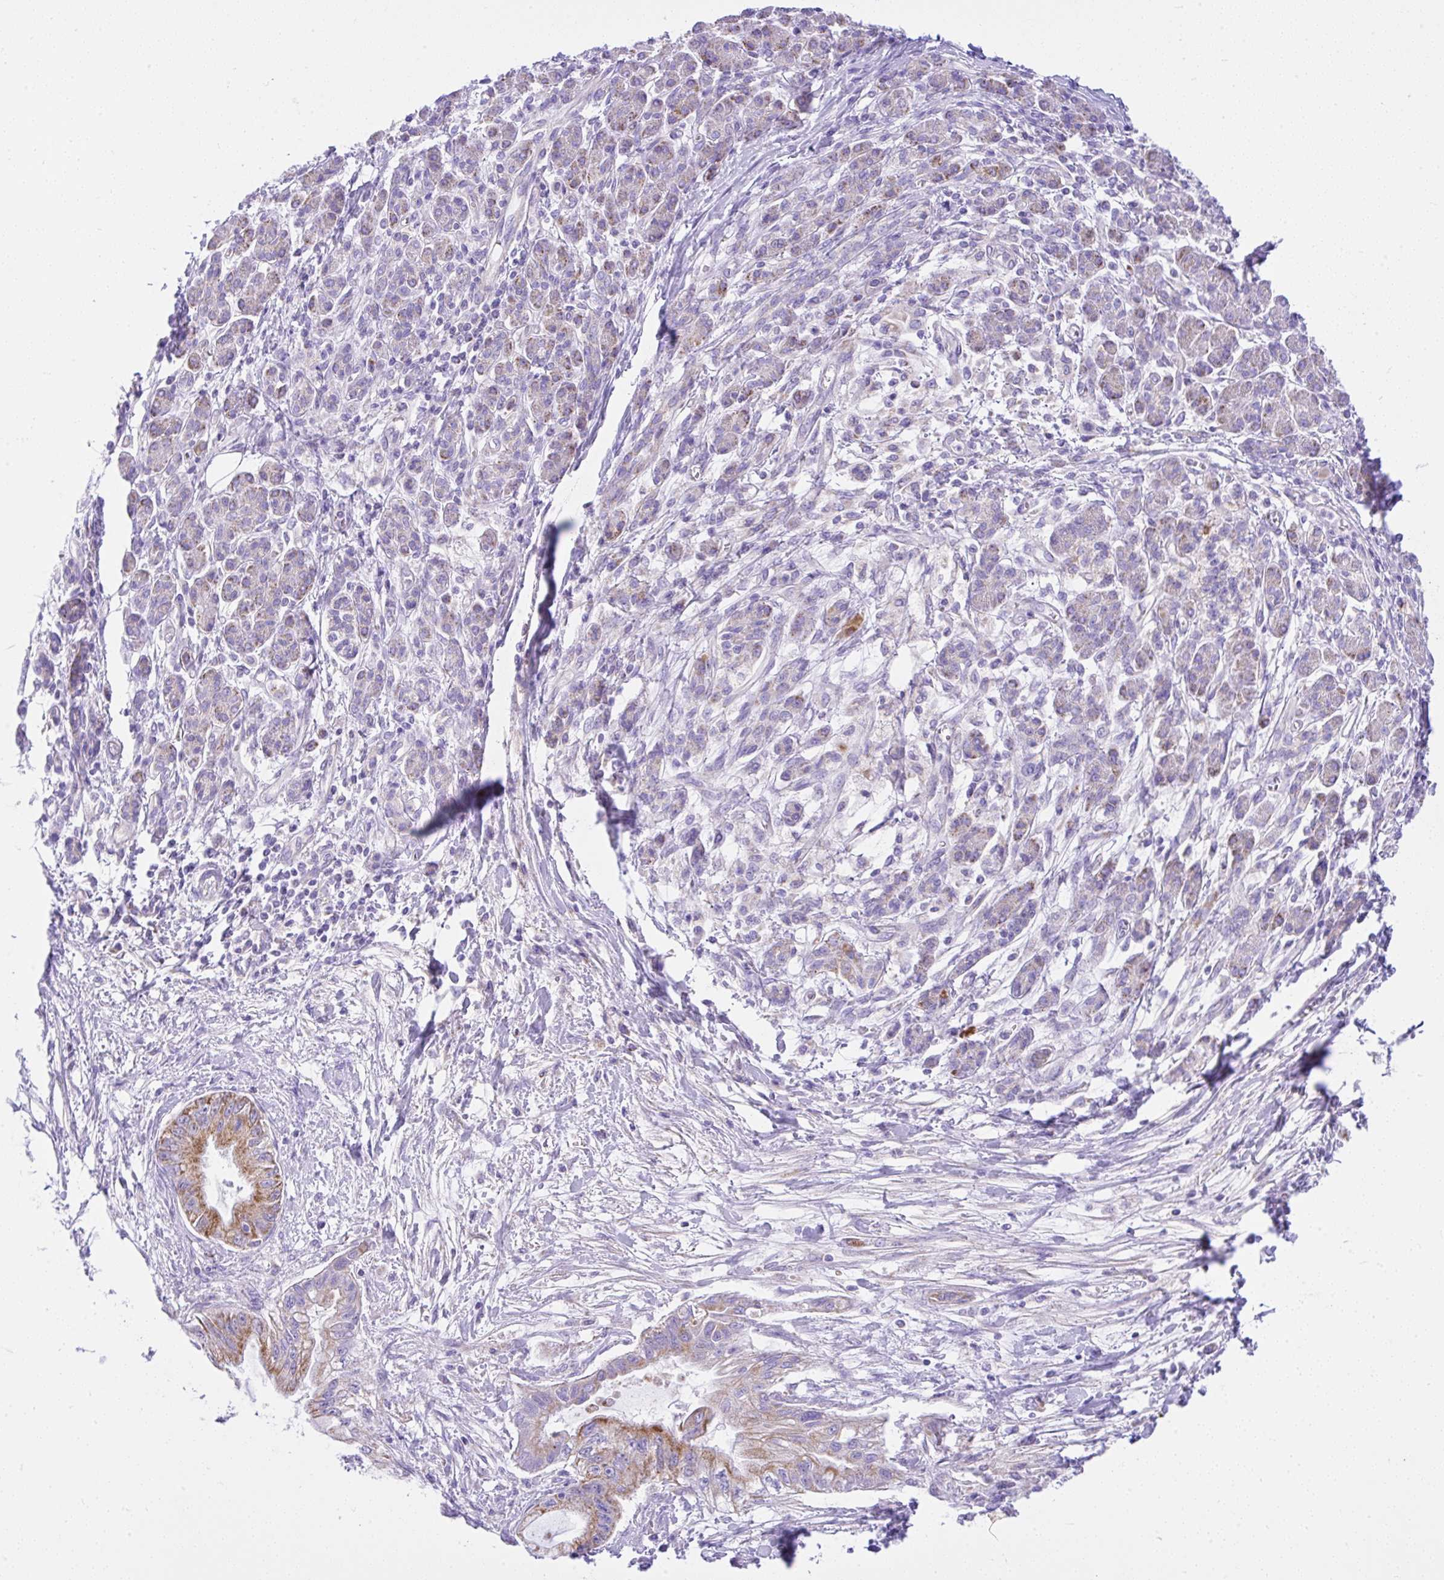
{"staining": {"intensity": "moderate", "quantity": "25%-75%", "location": "cytoplasmic/membranous"}, "tissue": "pancreatic cancer", "cell_type": "Tumor cells", "image_type": "cancer", "snomed": [{"axis": "morphology", "description": "Adenocarcinoma, NOS"}, {"axis": "topography", "description": "Pancreas"}], "caption": "A histopathology image of pancreatic cancer stained for a protein exhibits moderate cytoplasmic/membranous brown staining in tumor cells.", "gene": "SLC13A1", "patient": {"sex": "male", "age": 48}}